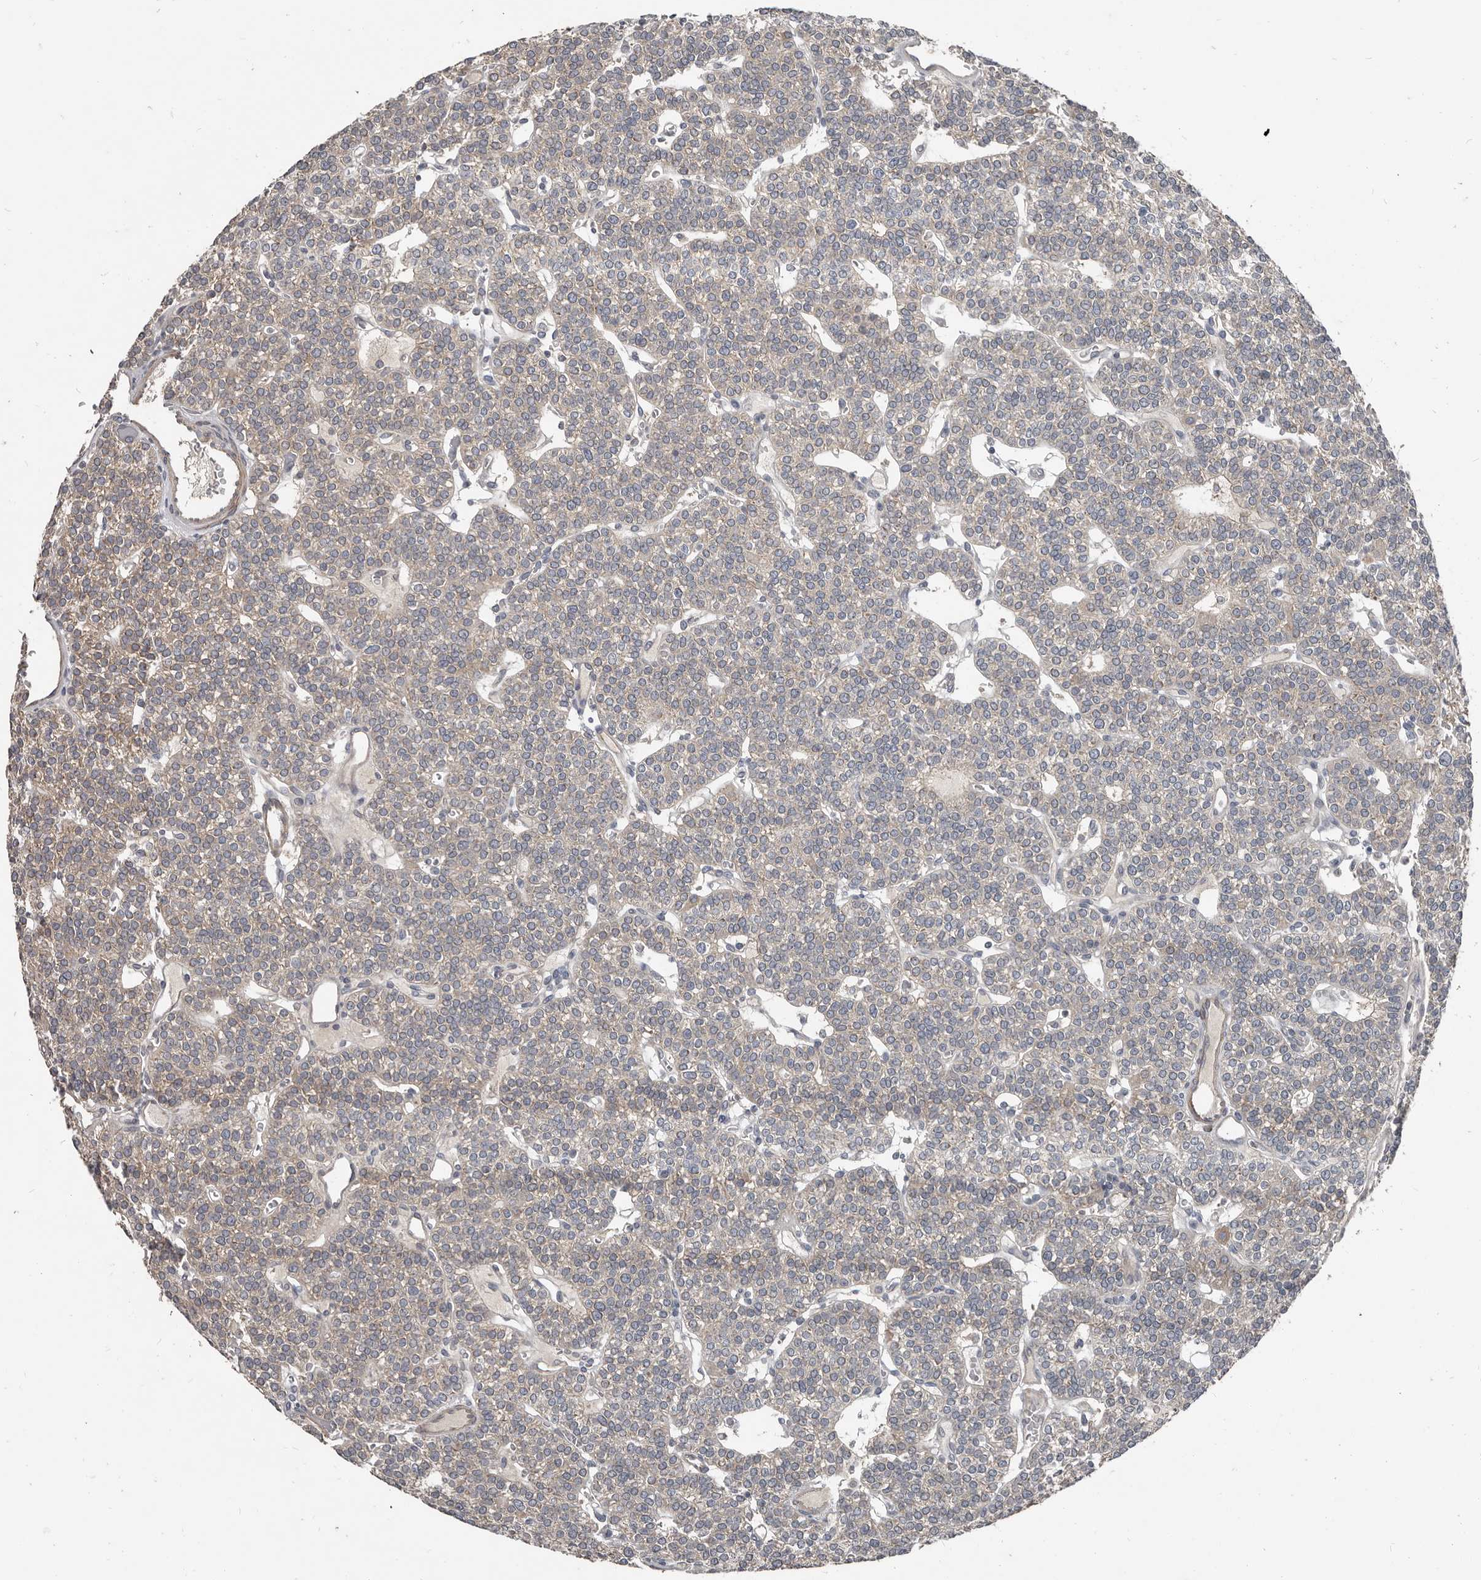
{"staining": {"intensity": "weak", "quantity": "<25%", "location": "cytoplasmic/membranous"}, "tissue": "parathyroid gland", "cell_type": "Glandular cells", "image_type": "normal", "snomed": [{"axis": "morphology", "description": "Normal tissue, NOS"}, {"axis": "topography", "description": "Parathyroid gland"}], "caption": "Image shows no significant protein expression in glandular cells of normal parathyroid gland.", "gene": "AKNAD1", "patient": {"sex": "male", "age": 83}}